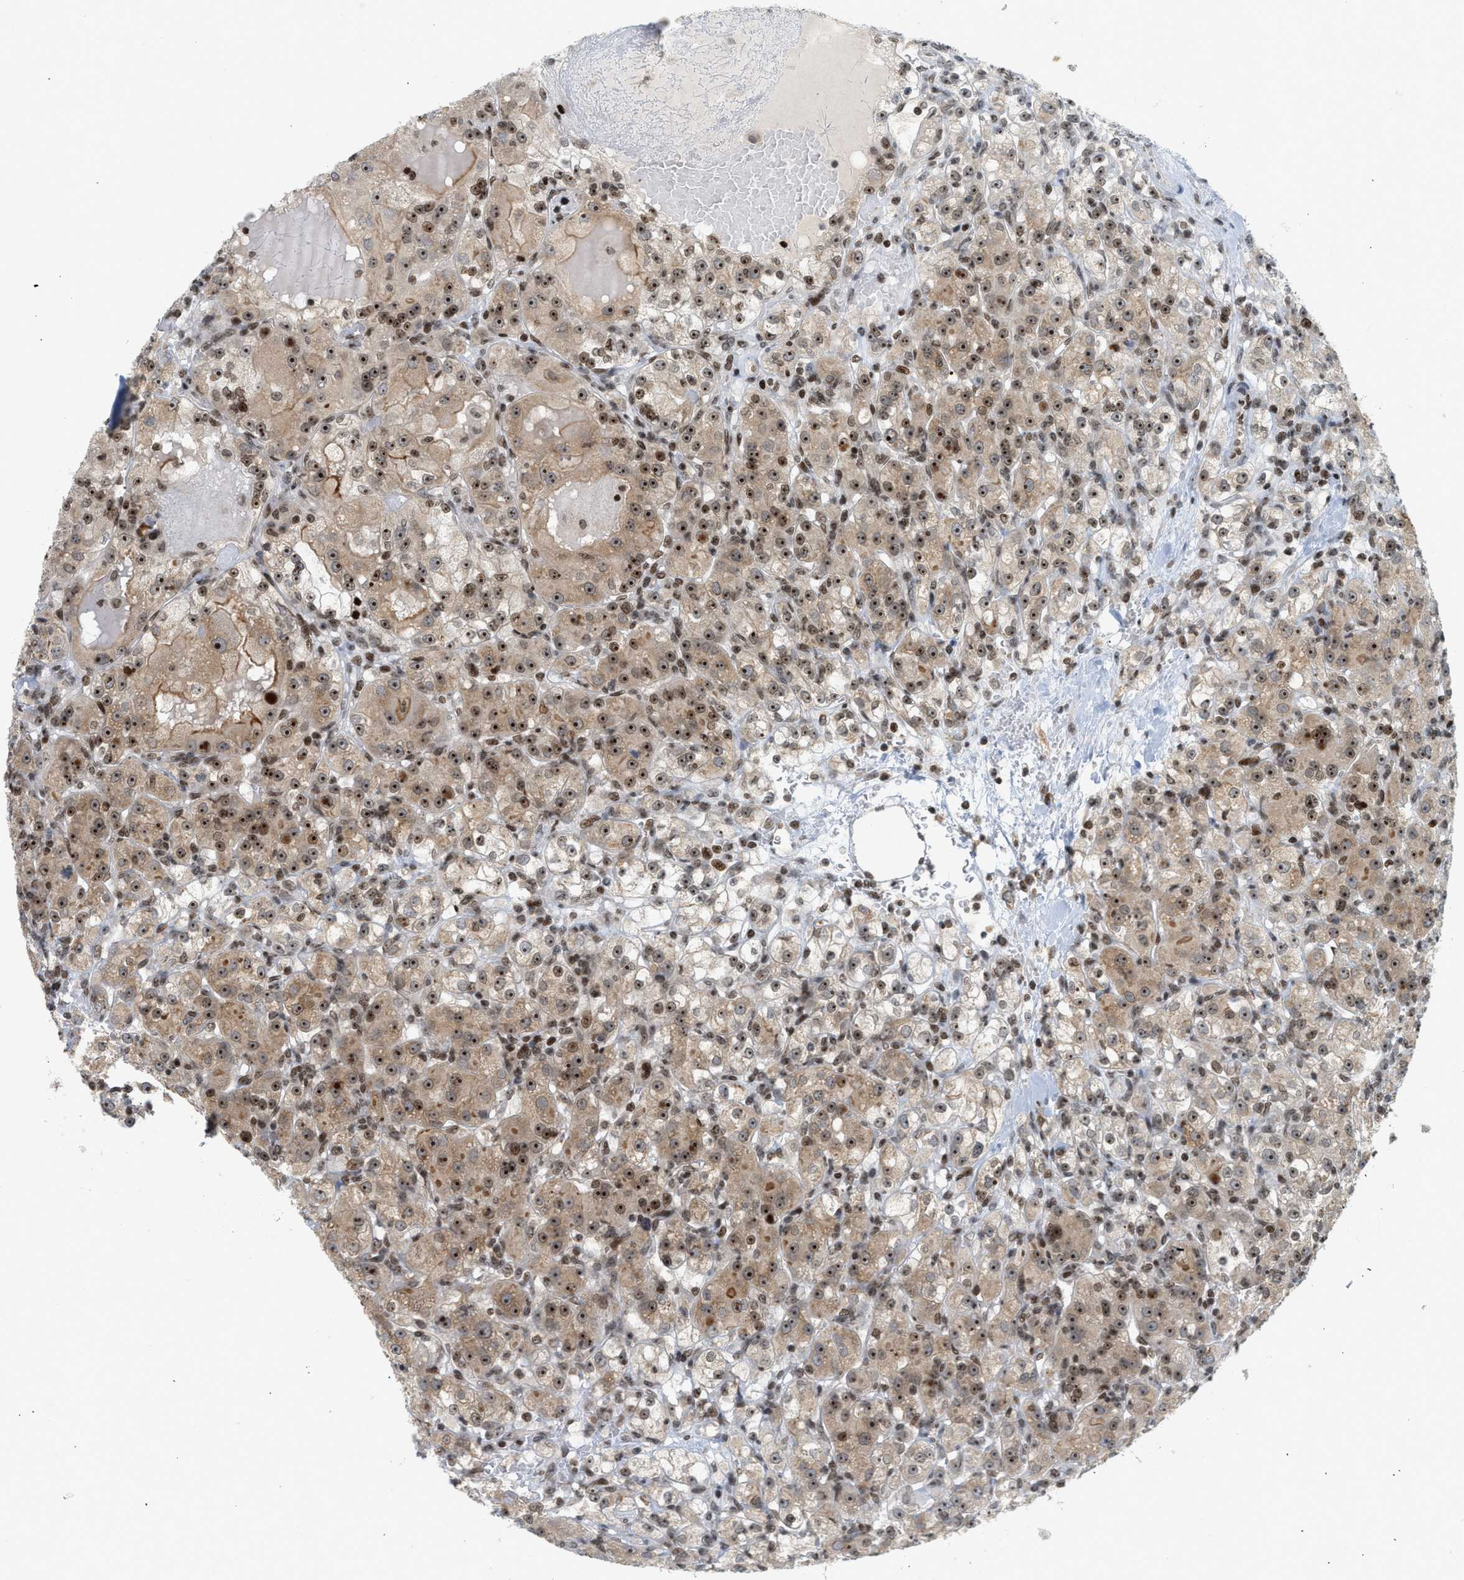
{"staining": {"intensity": "strong", "quantity": ">75%", "location": "nuclear"}, "tissue": "renal cancer", "cell_type": "Tumor cells", "image_type": "cancer", "snomed": [{"axis": "morphology", "description": "Normal tissue, NOS"}, {"axis": "morphology", "description": "Adenocarcinoma, NOS"}, {"axis": "topography", "description": "Kidney"}], "caption": "IHC micrograph of neoplastic tissue: human renal cancer stained using immunohistochemistry (IHC) shows high levels of strong protein expression localized specifically in the nuclear of tumor cells, appearing as a nuclear brown color.", "gene": "ZNF22", "patient": {"sex": "male", "age": 61}}